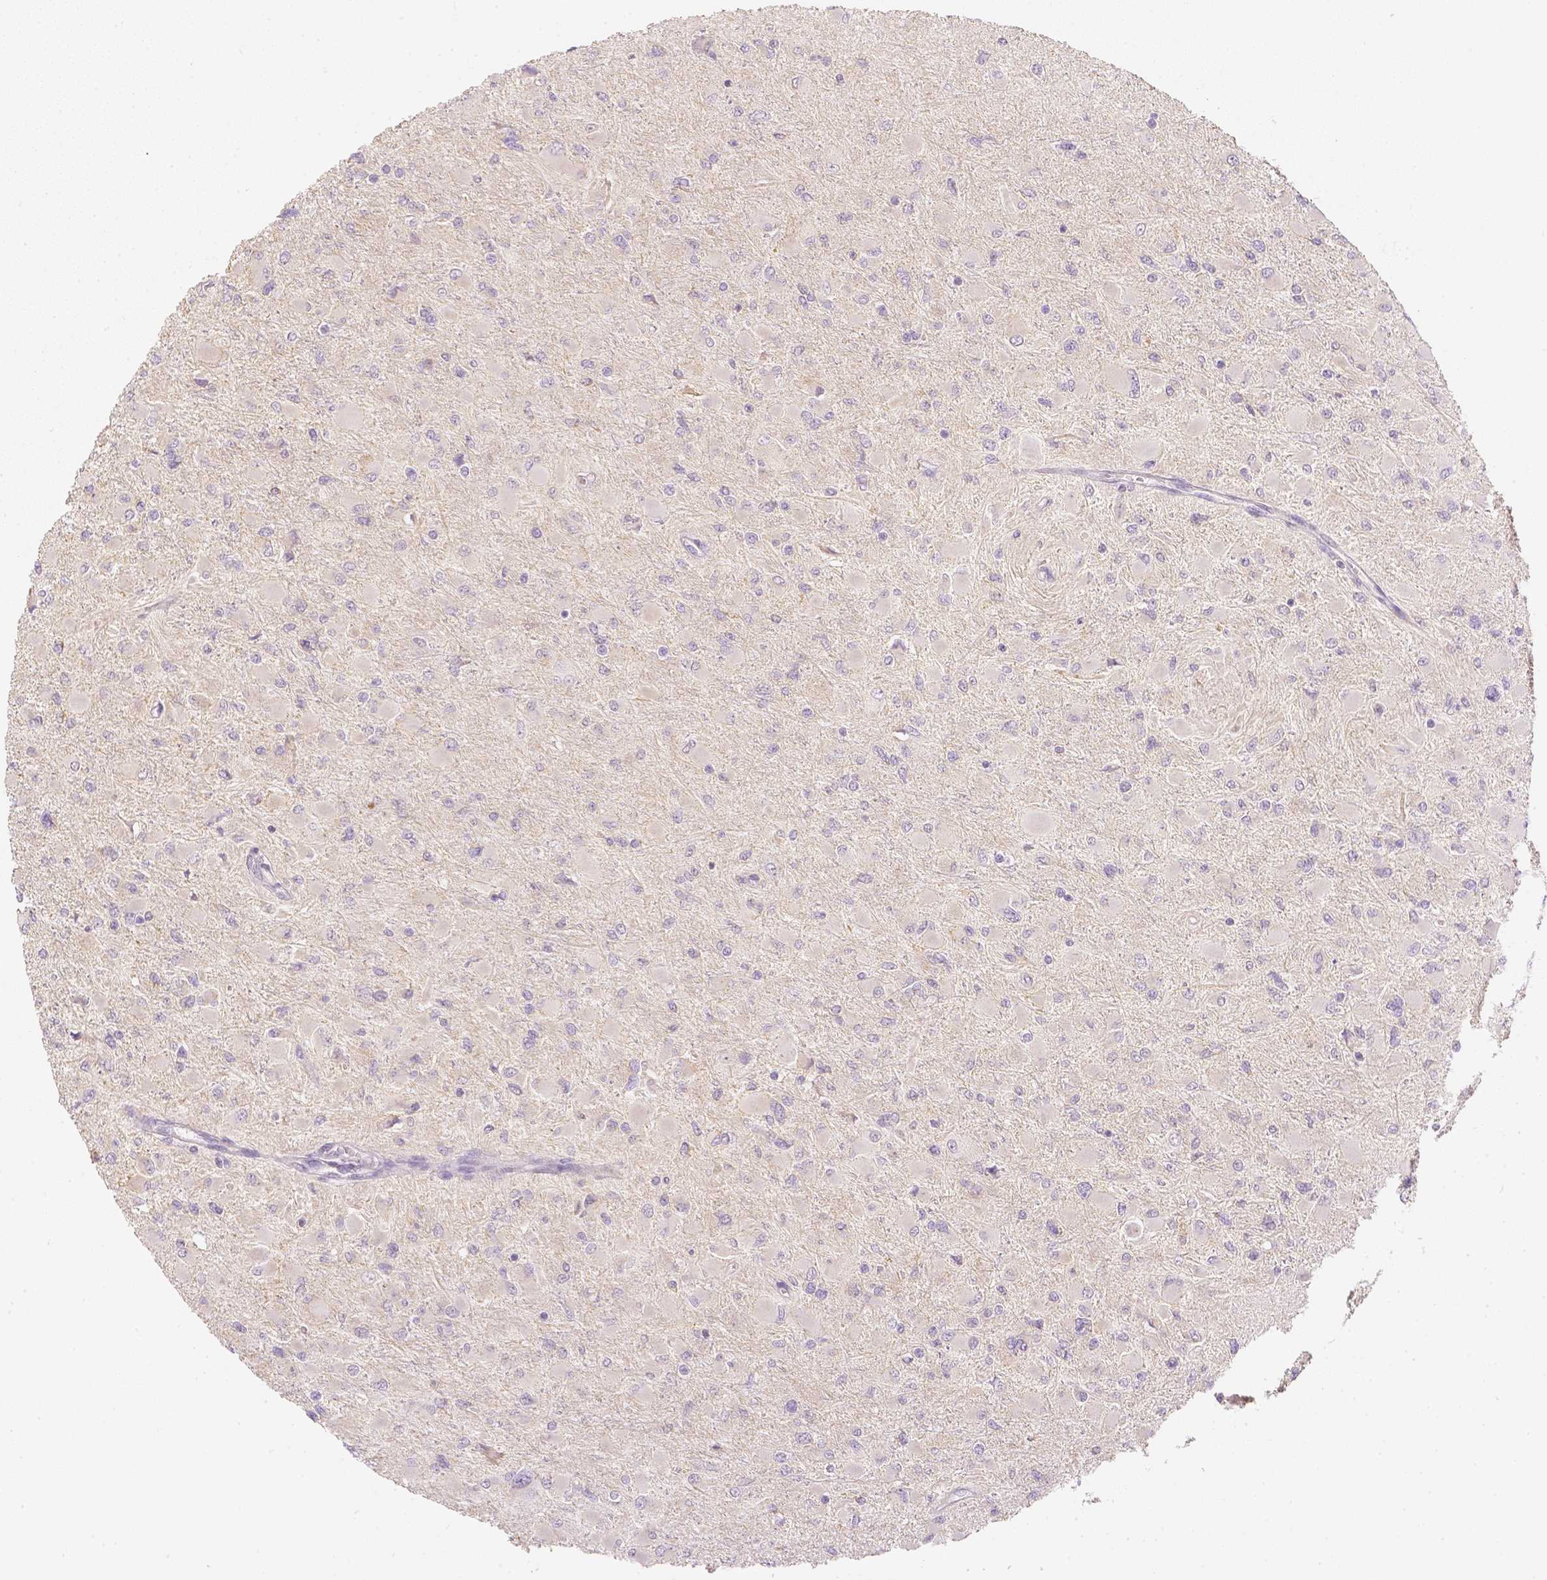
{"staining": {"intensity": "negative", "quantity": "none", "location": "none"}, "tissue": "glioma", "cell_type": "Tumor cells", "image_type": "cancer", "snomed": [{"axis": "morphology", "description": "Glioma, malignant, High grade"}, {"axis": "topography", "description": "Cerebral cortex"}], "caption": "High power microscopy image of an IHC image of malignant high-grade glioma, revealing no significant expression in tumor cells.", "gene": "NVL", "patient": {"sex": "female", "age": 36}}